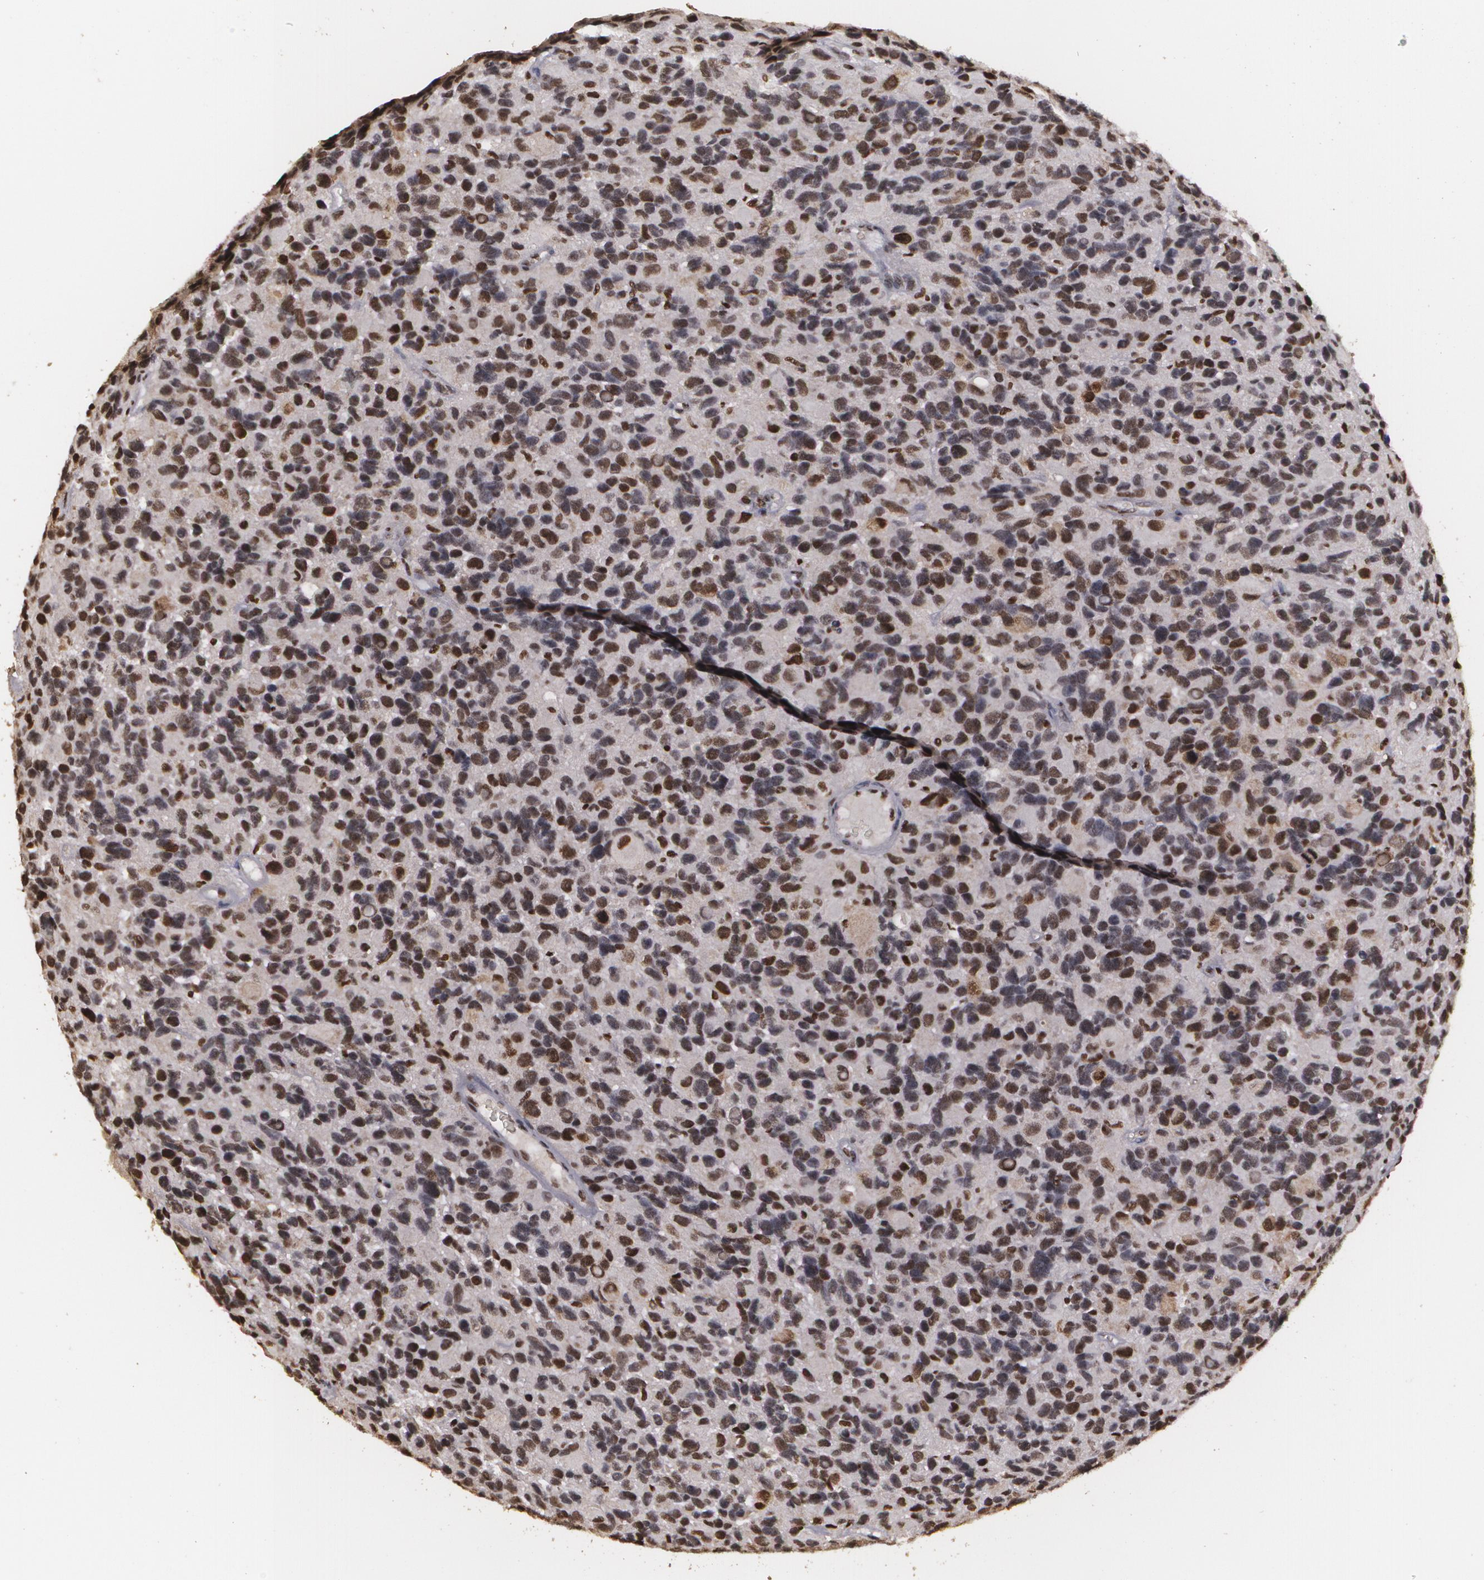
{"staining": {"intensity": "strong", "quantity": ">75%", "location": "nuclear"}, "tissue": "glioma", "cell_type": "Tumor cells", "image_type": "cancer", "snomed": [{"axis": "morphology", "description": "Glioma, malignant, High grade"}, {"axis": "topography", "description": "Brain"}], "caption": "Strong nuclear expression for a protein is present in approximately >75% of tumor cells of high-grade glioma (malignant) using IHC.", "gene": "RCOR1", "patient": {"sex": "male", "age": 77}}